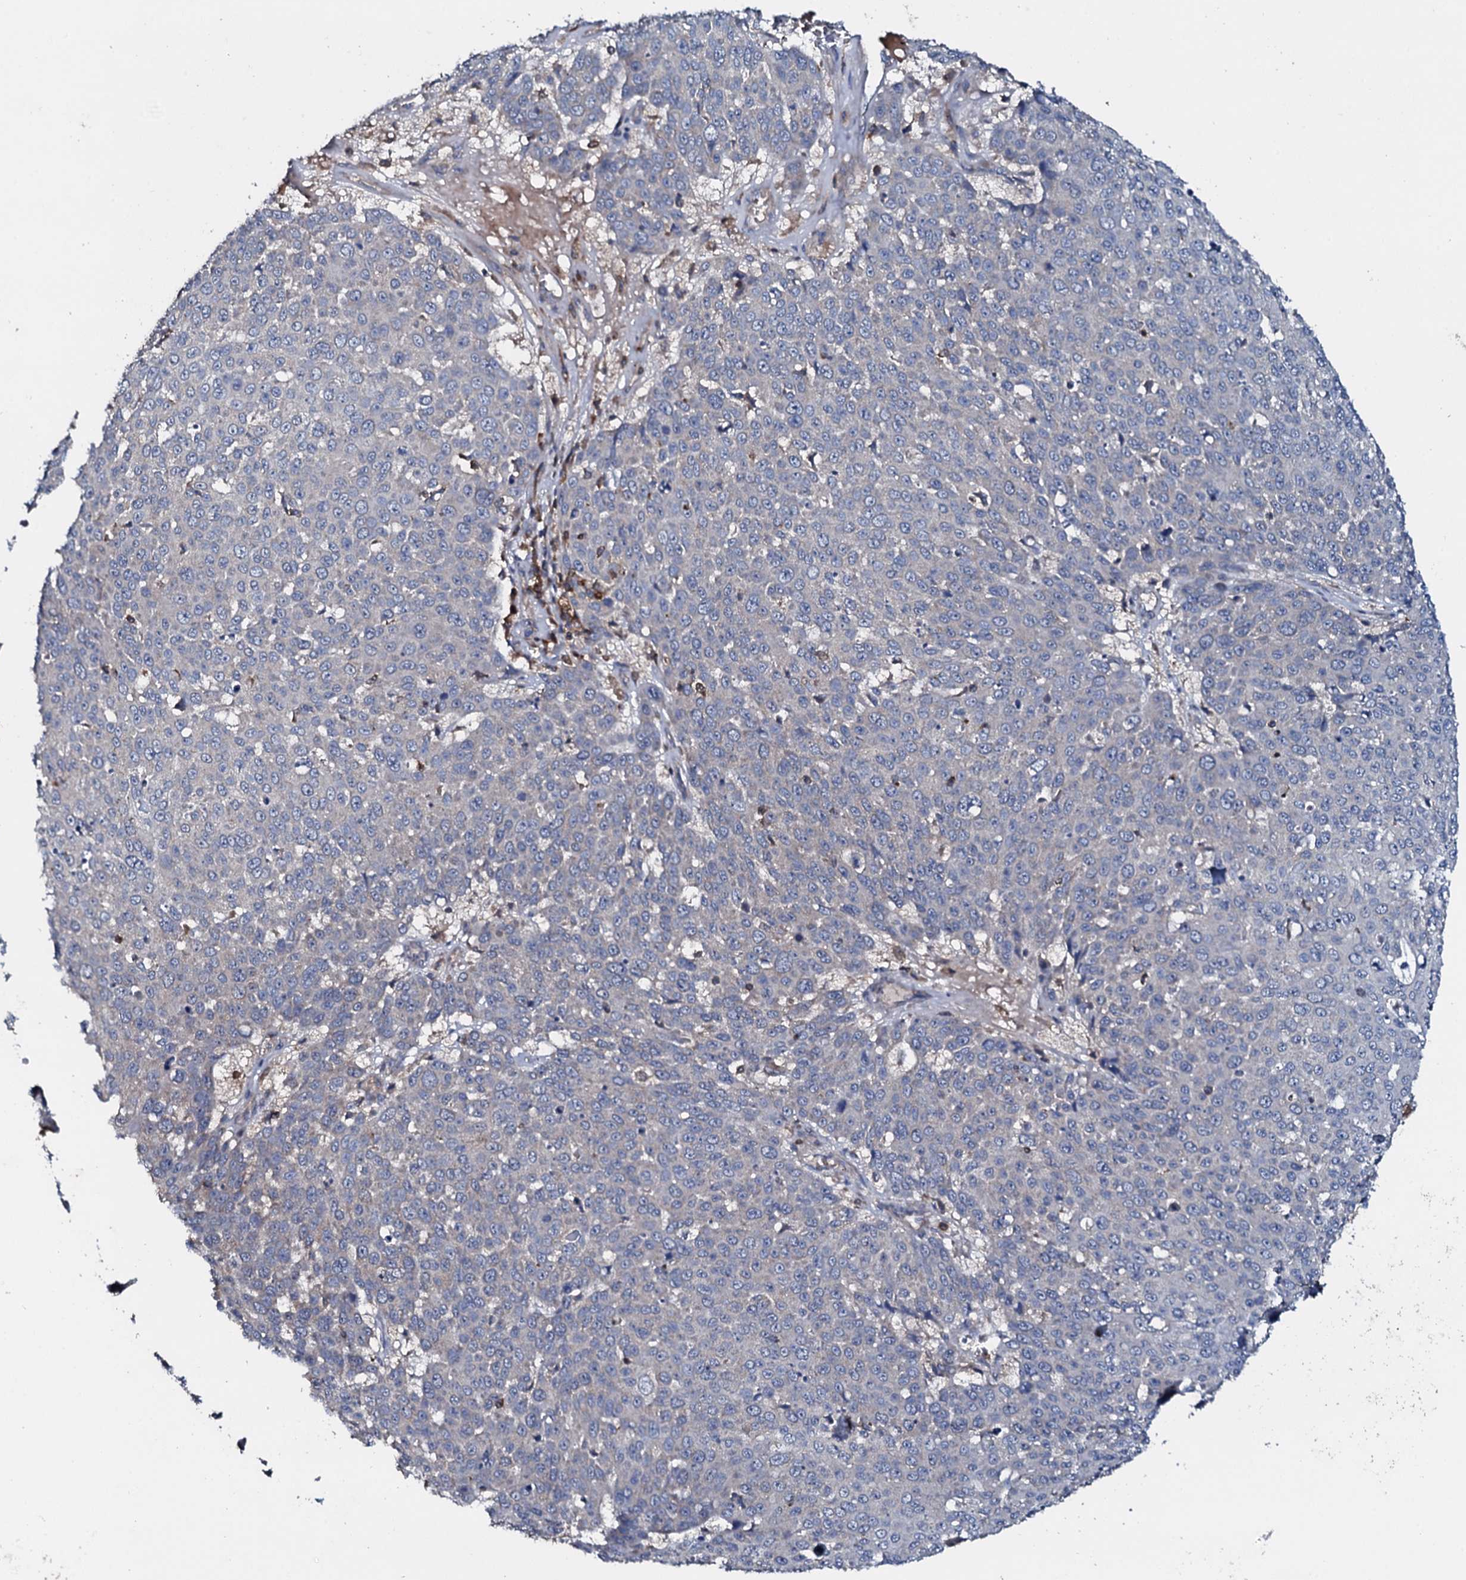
{"staining": {"intensity": "negative", "quantity": "none", "location": "none"}, "tissue": "skin cancer", "cell_type": "Tumor cells", "image_type": "cancer", "snomed": [{"axis": "morphology", "description": "Squamous cell carcinoma, NOS"}, {"axis": "topography", "description": "Skin"}], "caption": "Protein analysis of skin cancer (squamous cell carcinoma) demonstrates no significant staining in tumor cells.", "gene": "GRK2", "patient": {"sex": "male", "age": 71}}